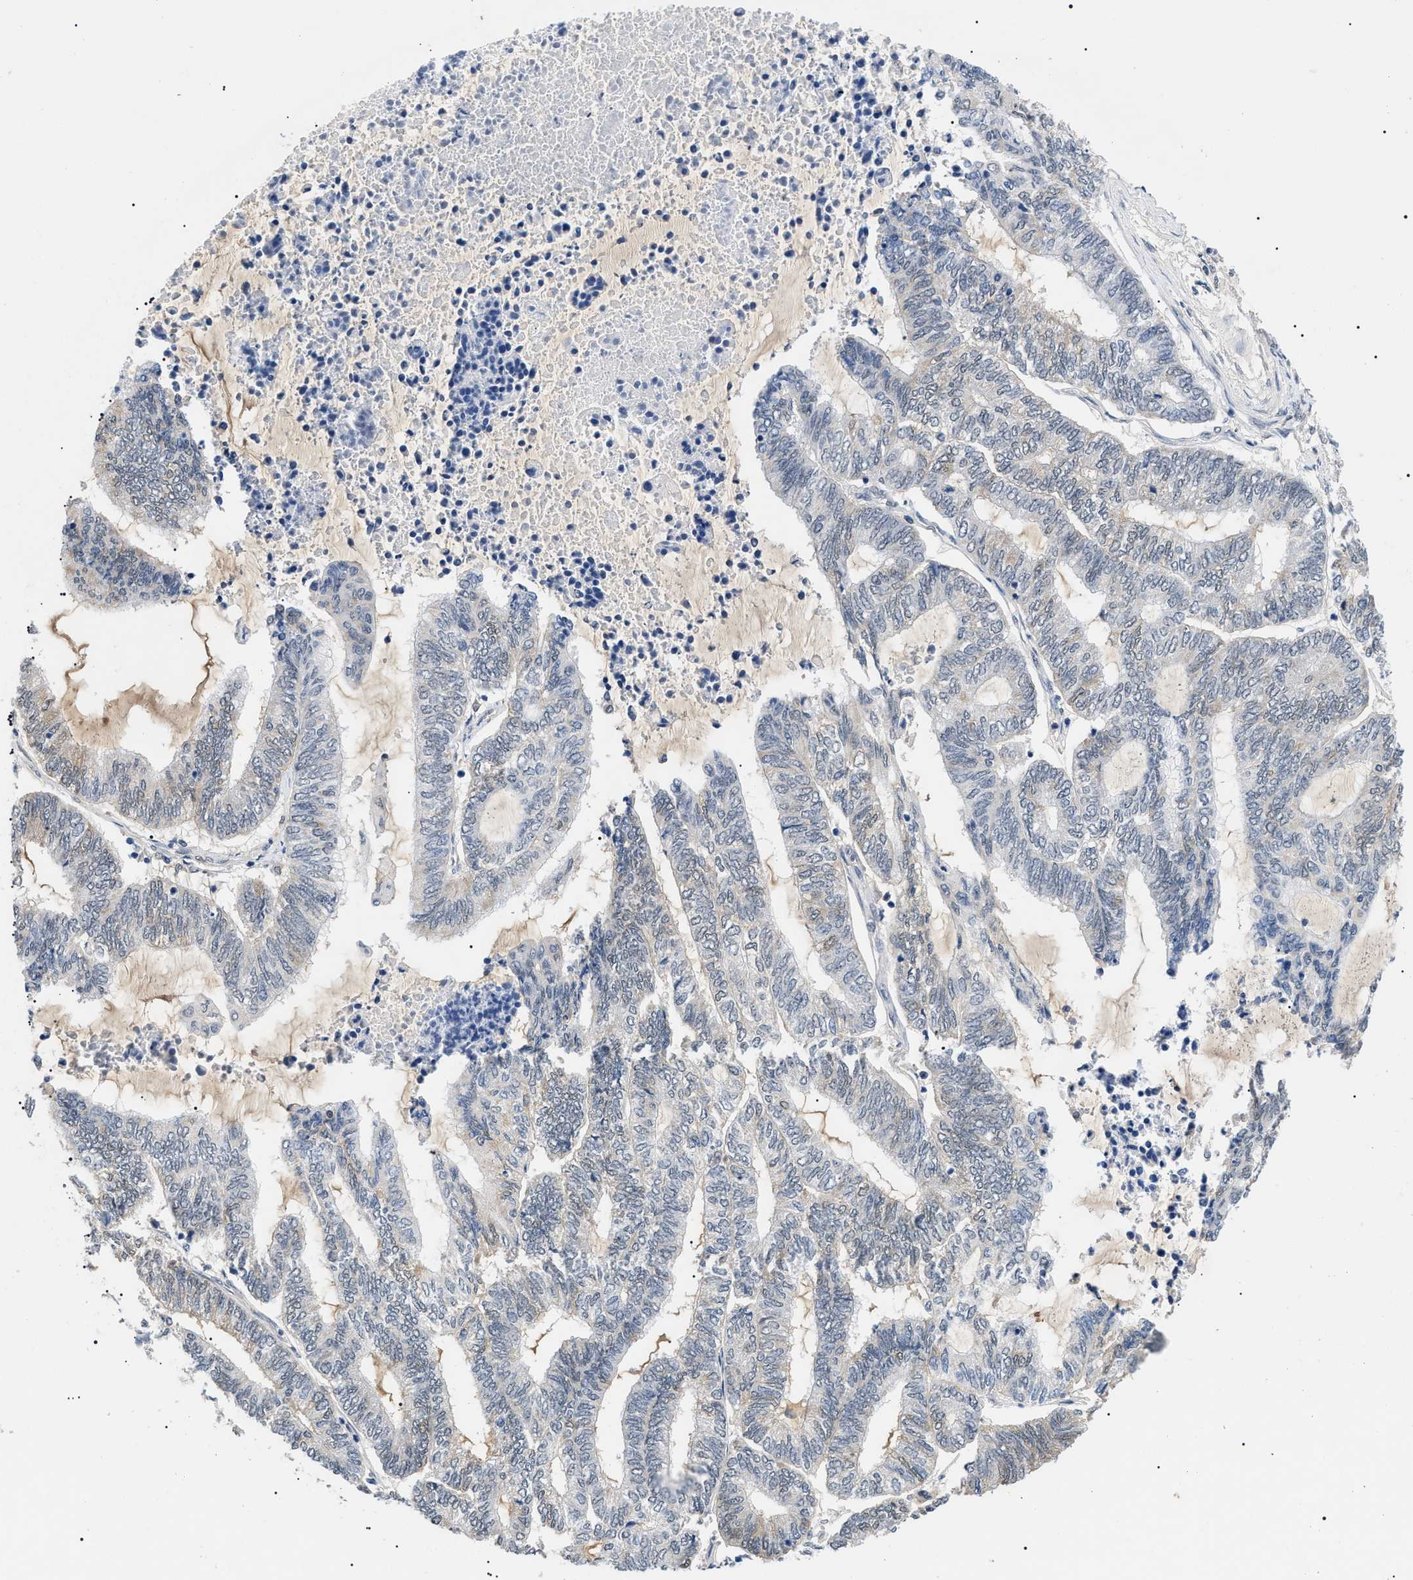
{"staining": {"intensity": "negative", "quantity": "none", "location": "none"}, "tissue": "endometrial cancer", "cell_type": "Tumor cells", "image_type": "cancer", "snomed": [{"axis": "morphology", "description": "Adenocarcinoma, NOS"}, {"axis": "topography", "description": "Uterus"}, {"axis": "topography", "description": "Endometrium"}], "caption": "An image of adenocarcinoma (endometrial) stained for a protein reveals no brown staining in tumor cells. (Immunohistochemistry (ihc), brightfield microscopy, high magnification).", "gene": "PRRT2", "patient": {"sex": "female", "age": 70}}